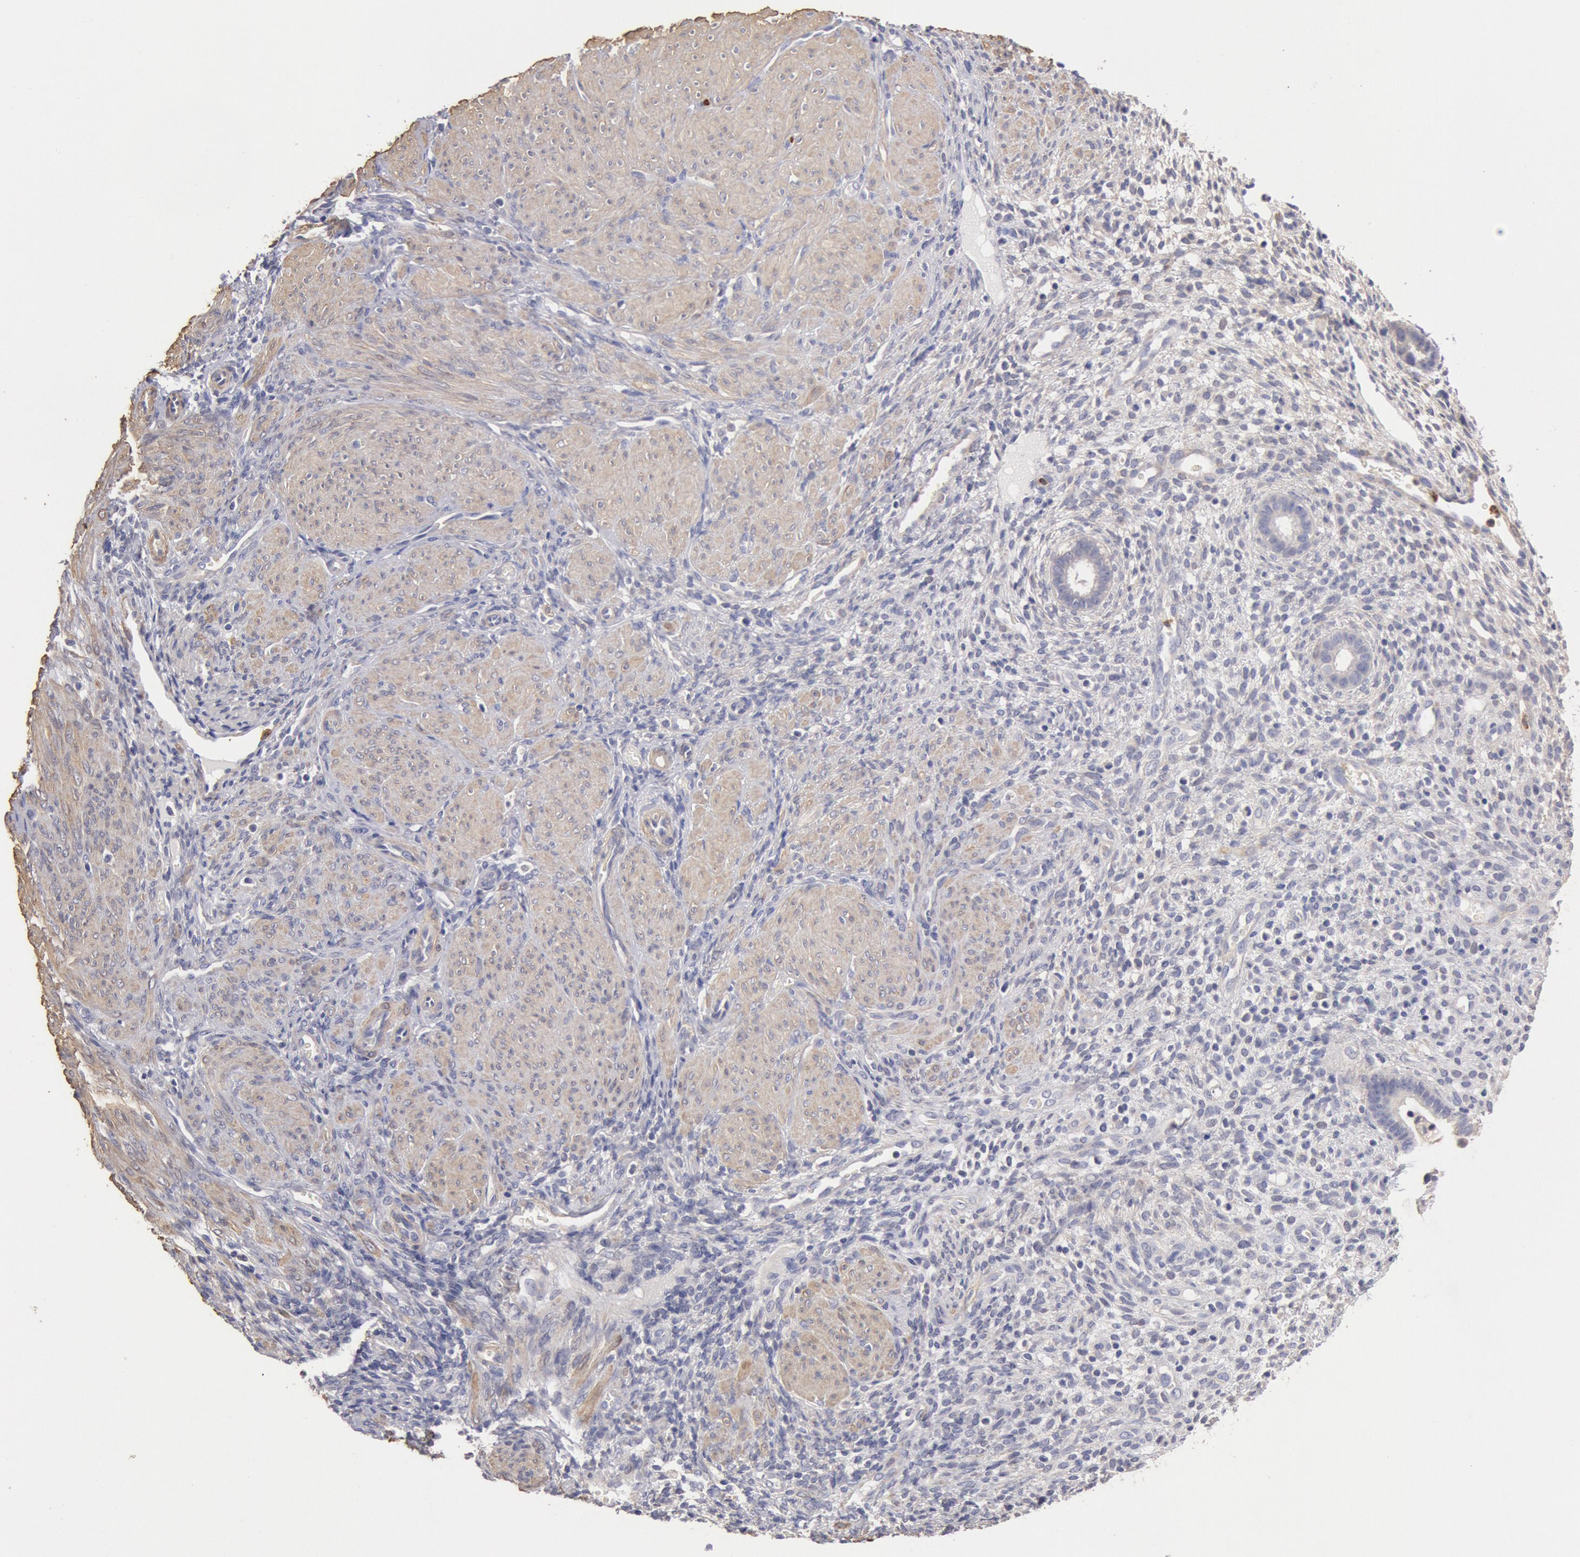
{"staining": {"intensity": "negative", "quantity": "none", "location": "none"}, "tissue": "endometrium", "cell_type": "Cells in endometrial stroma", "image_type": "normal", "snomed": [{"axis": "morphology", "description": "Normal tissue, NOS"}, {"axis": "topography", "description": "Endometrium"}], "caption": "This is an immunohistochemistry histopathology image of benign endometrium. There is no positivity in cells in endometrial stroma.", "gene": "TMED8", "patient": {"sex": "female", "age": 72}}